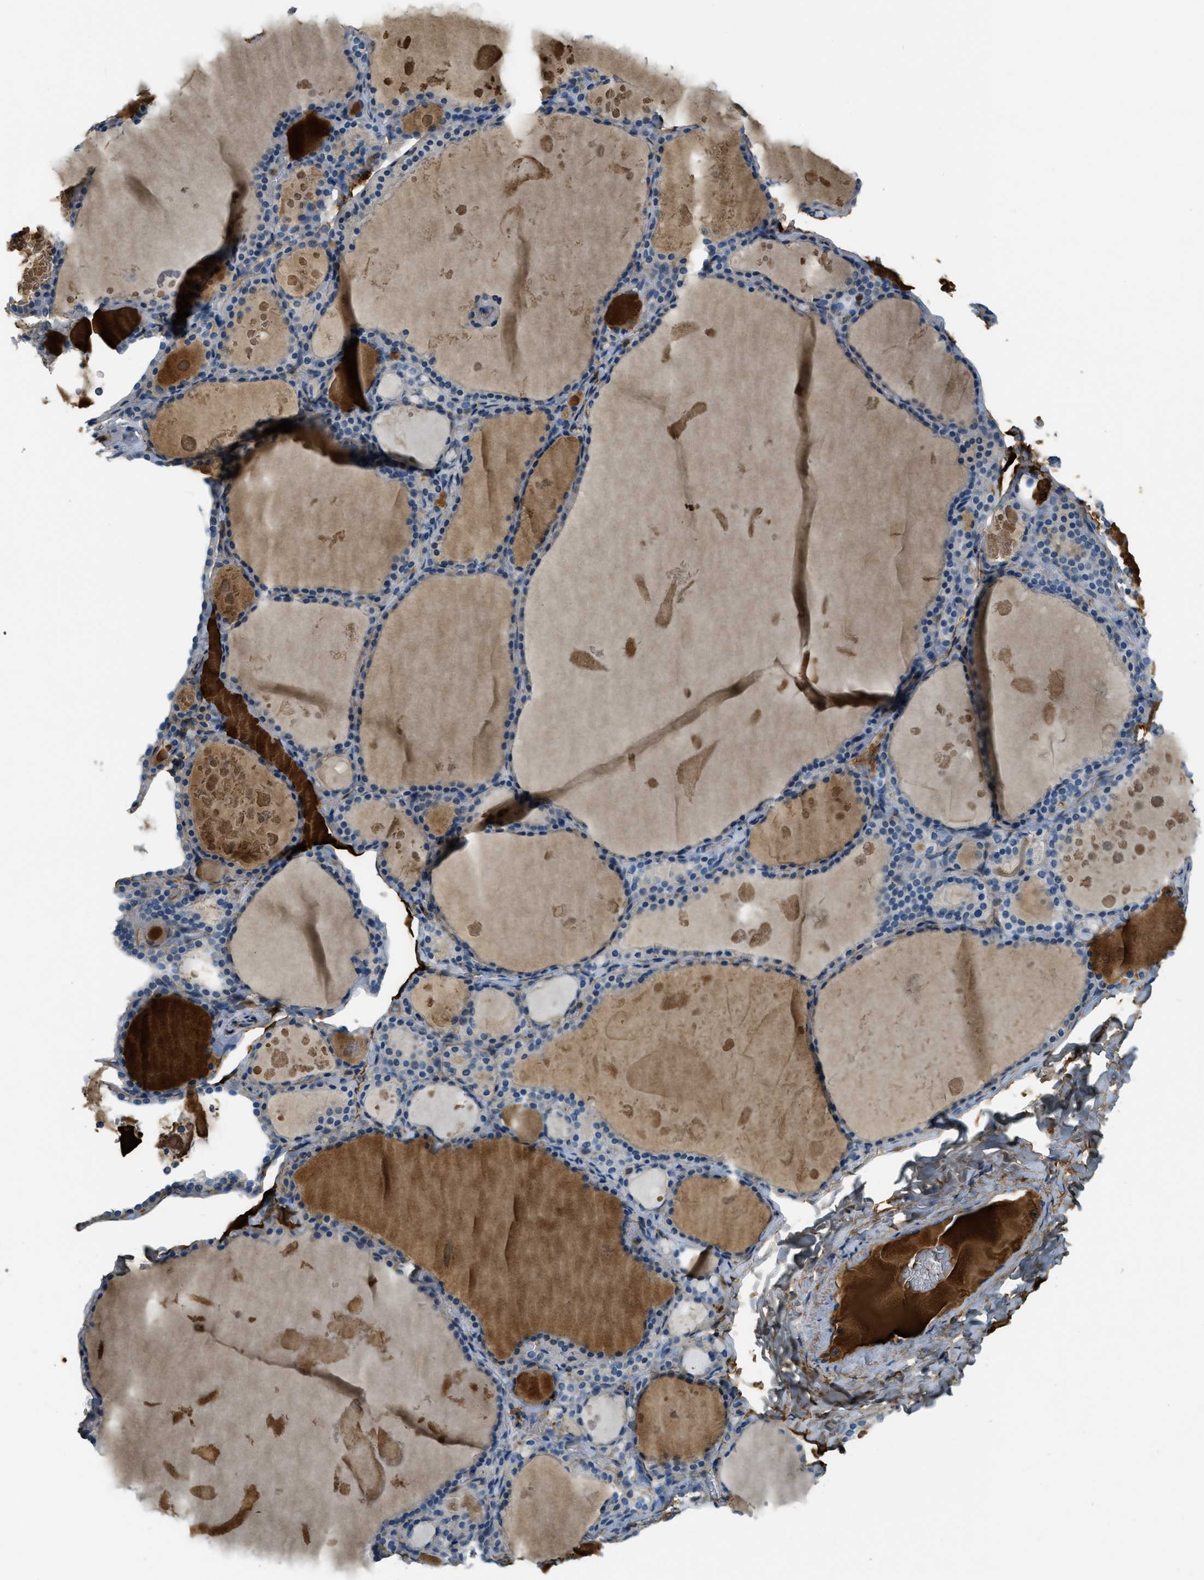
{"staining": {"intensity": "negative", "quantity": "none", "location": "none"}, "tissue": "thyroid gland", "cell_type": "Glandular cells", "image_type": "normal", "snomed": [{"axis": "morphology", "description": "Normal tissue, NOS"}, {"axis": "topography", "description": "Thyroid gland"}], "caption": "A high-resolution micrograph shows IHC staining of unremarkable thyroid gland, which demonstrates no significant positivity in glandular cells.", "gene": "PRTN3", "patient": {"sex": "male", "age": 56}}